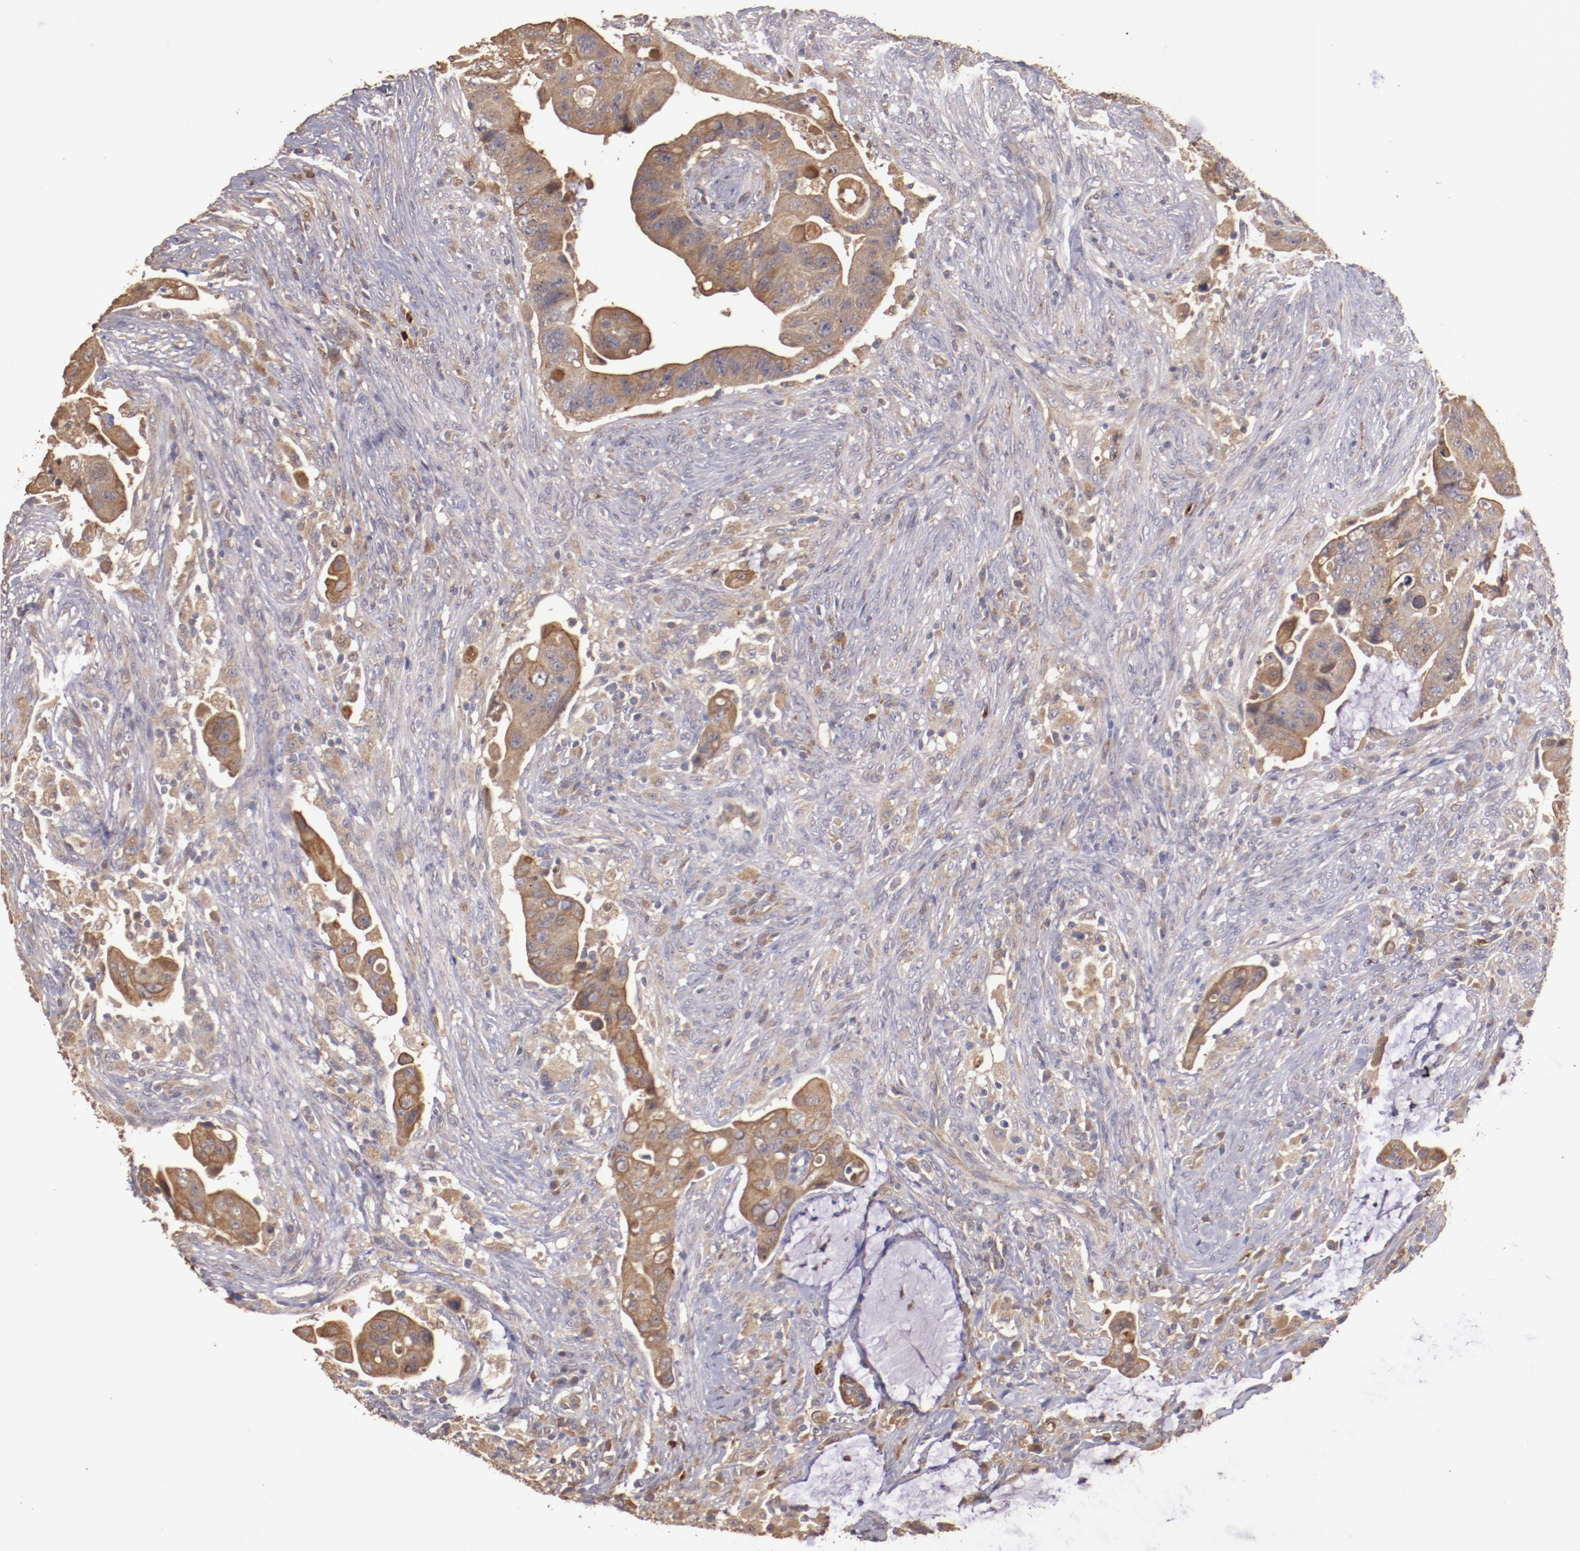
{"staining": {"intensity": "moderate", "quantity": ">75%", "location": "cytoplasmic/membranous"}, "tissue": "colorectal cancer", "cell_type": "Tumor cells", "image_type": "cancer", "snomed": [{"axis": "morphology", "description": "Adenocarcinoma, NOS"}, {"axis": "topography", "description": "Rectum"}], "caption": "Adenocarcinoma (colorectal) stained for a protein demonstrates moderate cytoplasmic/membranous positivity in tumor cells.", "gene": "SRRD", "patient": {"sex": "female", "age": 71}}